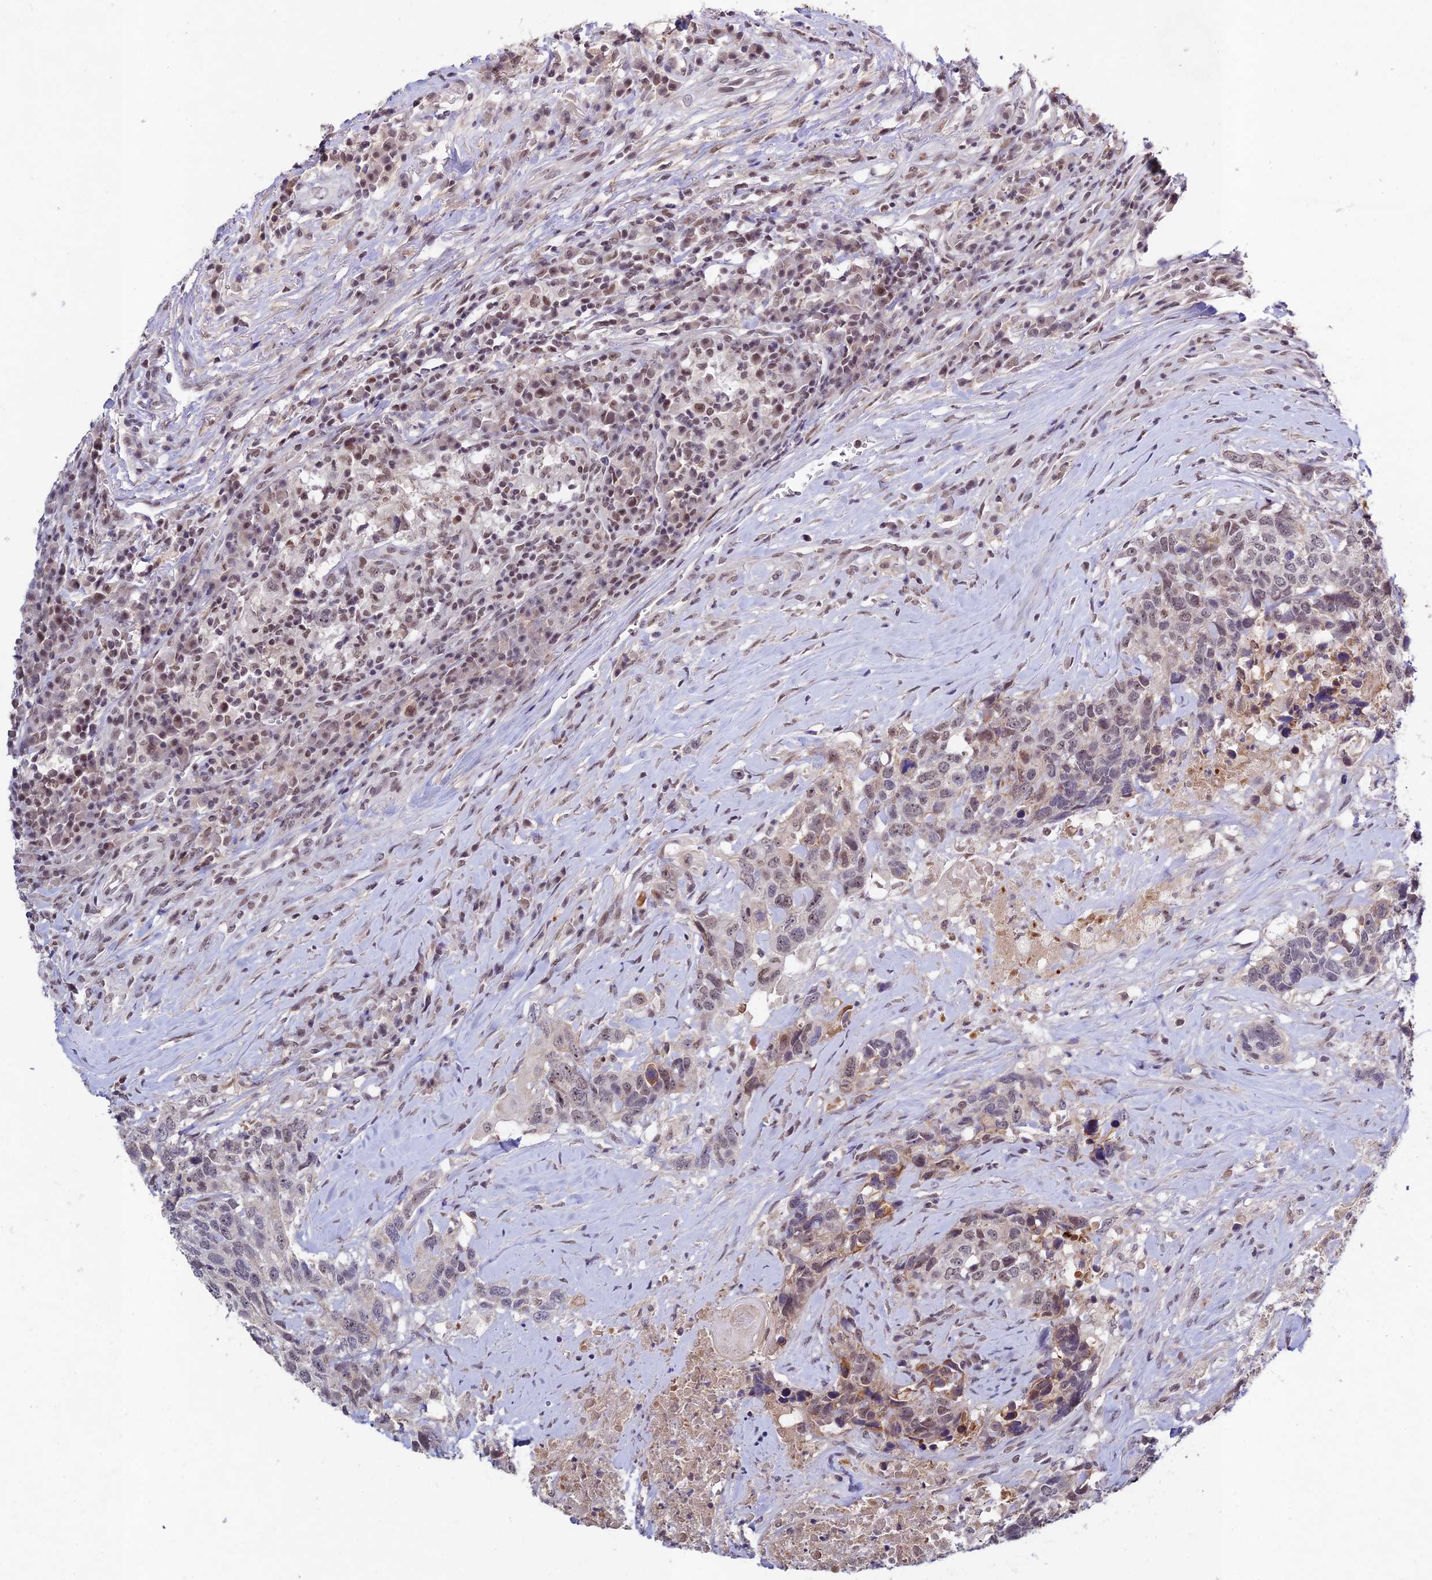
{"staining": {"intensity": "moderate", "quantity": "<25%", "location": "cytoplasmic/membranous"}, "tissue": "head and neck cancer", "cell_type": "Tumor cells", "image_type": "cancer", "snomed": [{"axis": "morphology", "description": "Squamous cell carcinoma, NOS"}, {"axis": "topography", "description": "Head-Neck"}], "caption": "An image of head and neck squamous cell carcinoma stained for a protein exhibits moderate cytoplasmic/membranous brown staining in tumor cells.", "gene": "RAVER1", "patient": {"sex": "male", "age": 66}}